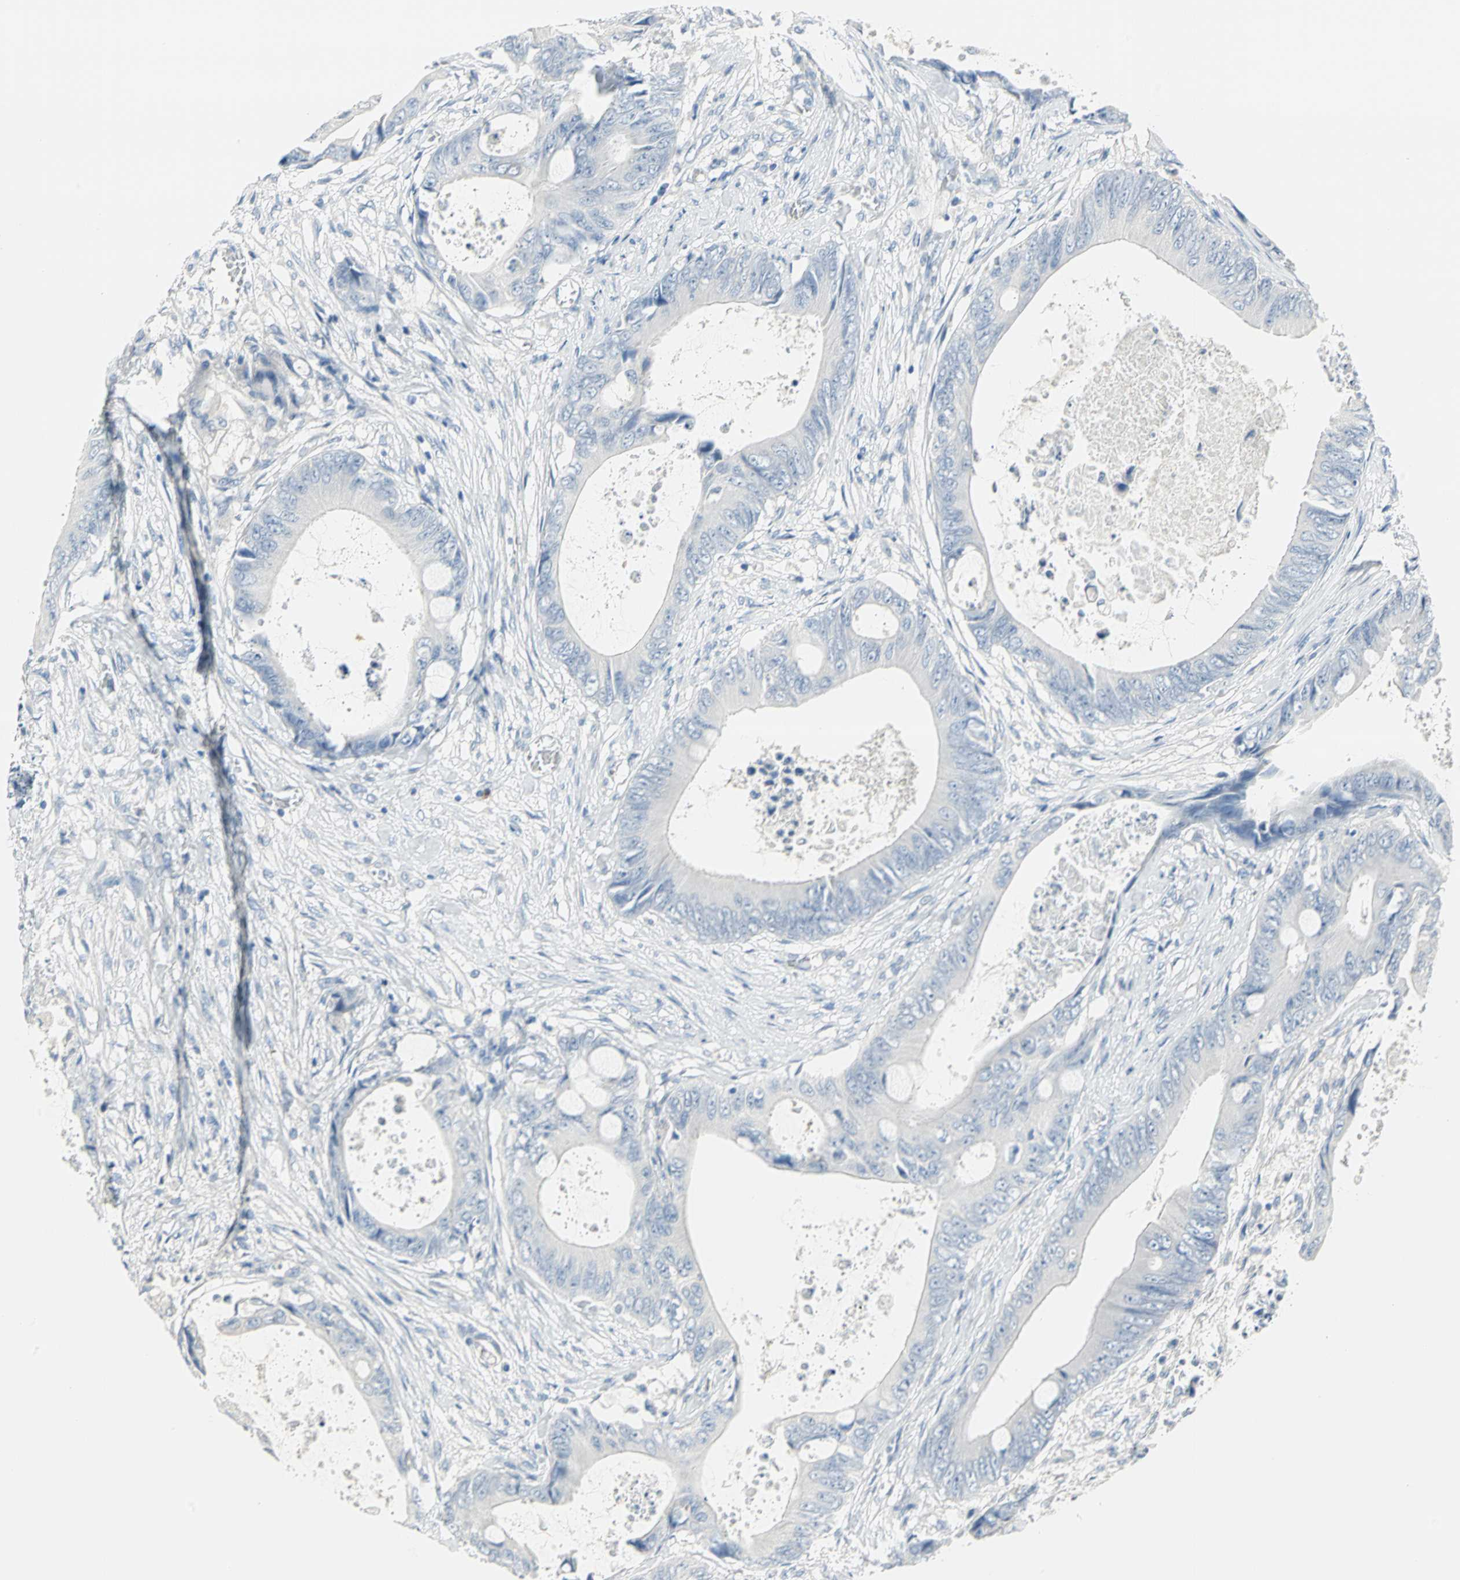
{"staining": {"intensity": "negative", "quantity": "none", "location": "none"}, "tissue": "colorectal cancer", "cell_type": "Tumor cells", "image_type": "cancer", "snomed": [{"axis": "morphology", "description": "Normal tissue, NOS"}, {"axis": "morphology", "description": "Adenocarcinoma, NOS"}, {"axis": "topography", "description": "Rectum"}, {"axis": "topography", "description": "Peripheral nerve tissue"}], "caption": "Immunohistochemical staining of human adenocarcinoma (colorectal) demonstrates no significant staining in tumor cells.", "gene": "ALOX15", "patient": {"sex": "female", "age": 77}}